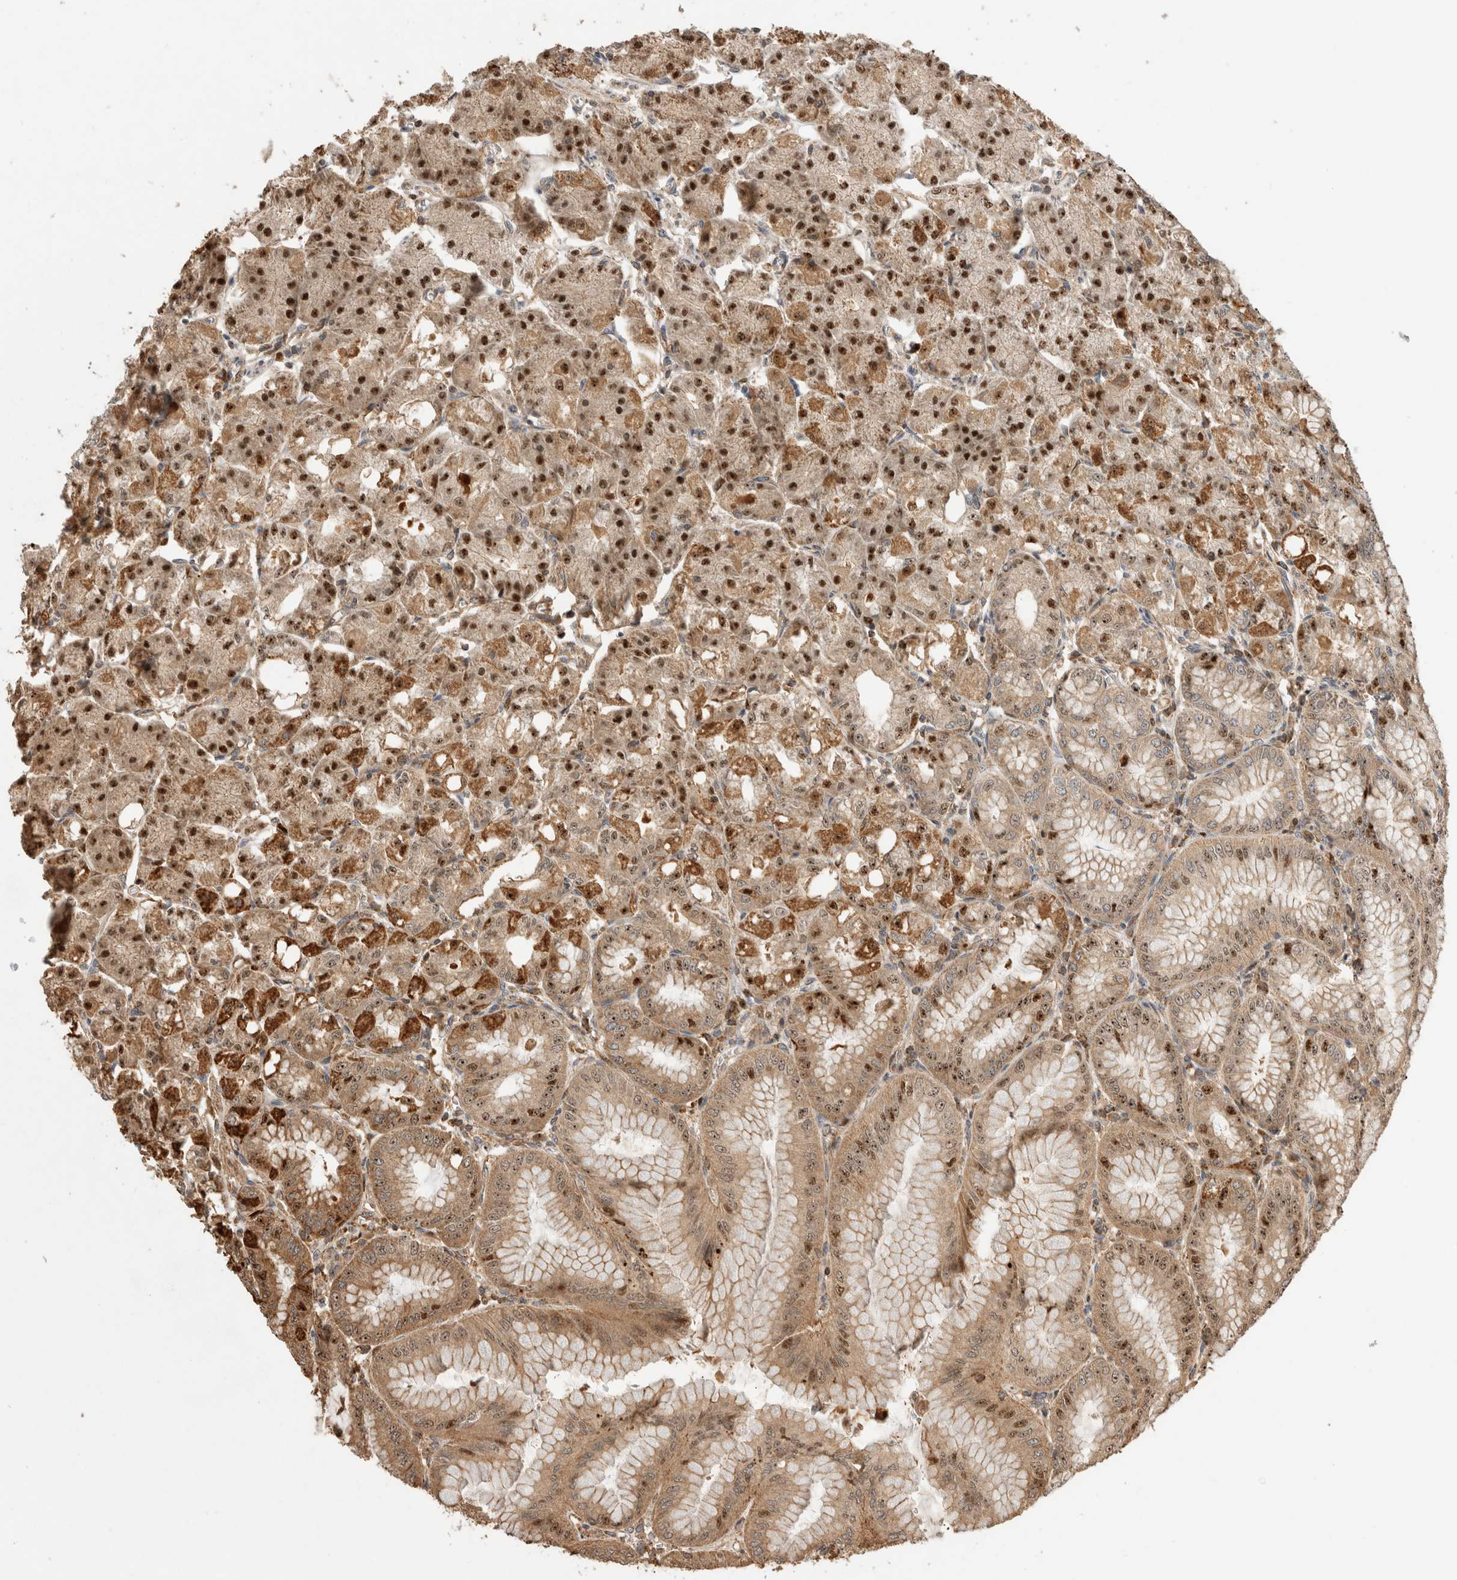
{"staining": {"intensity": "strong", "quantity": ">75%", "location": "cytoplasmic/membranous,nuclear"}, "tissue": "stomach", "cell_type": "Glandular cells", "image_type": "normal", "snomed": [{"axis": "morphology", "description": "Normal tissue, NOS"}, {"axis": "topography", "description": "Stomach, lower"}], "caption": "Strong cytoplasmic/membranous,nuclear positivity for a protein is appreciated in approximately >75% of glandular cells of benign stomach using IHC.", "gene": "IMMP2L", "patient": {"sex": "male", "age": 71}}